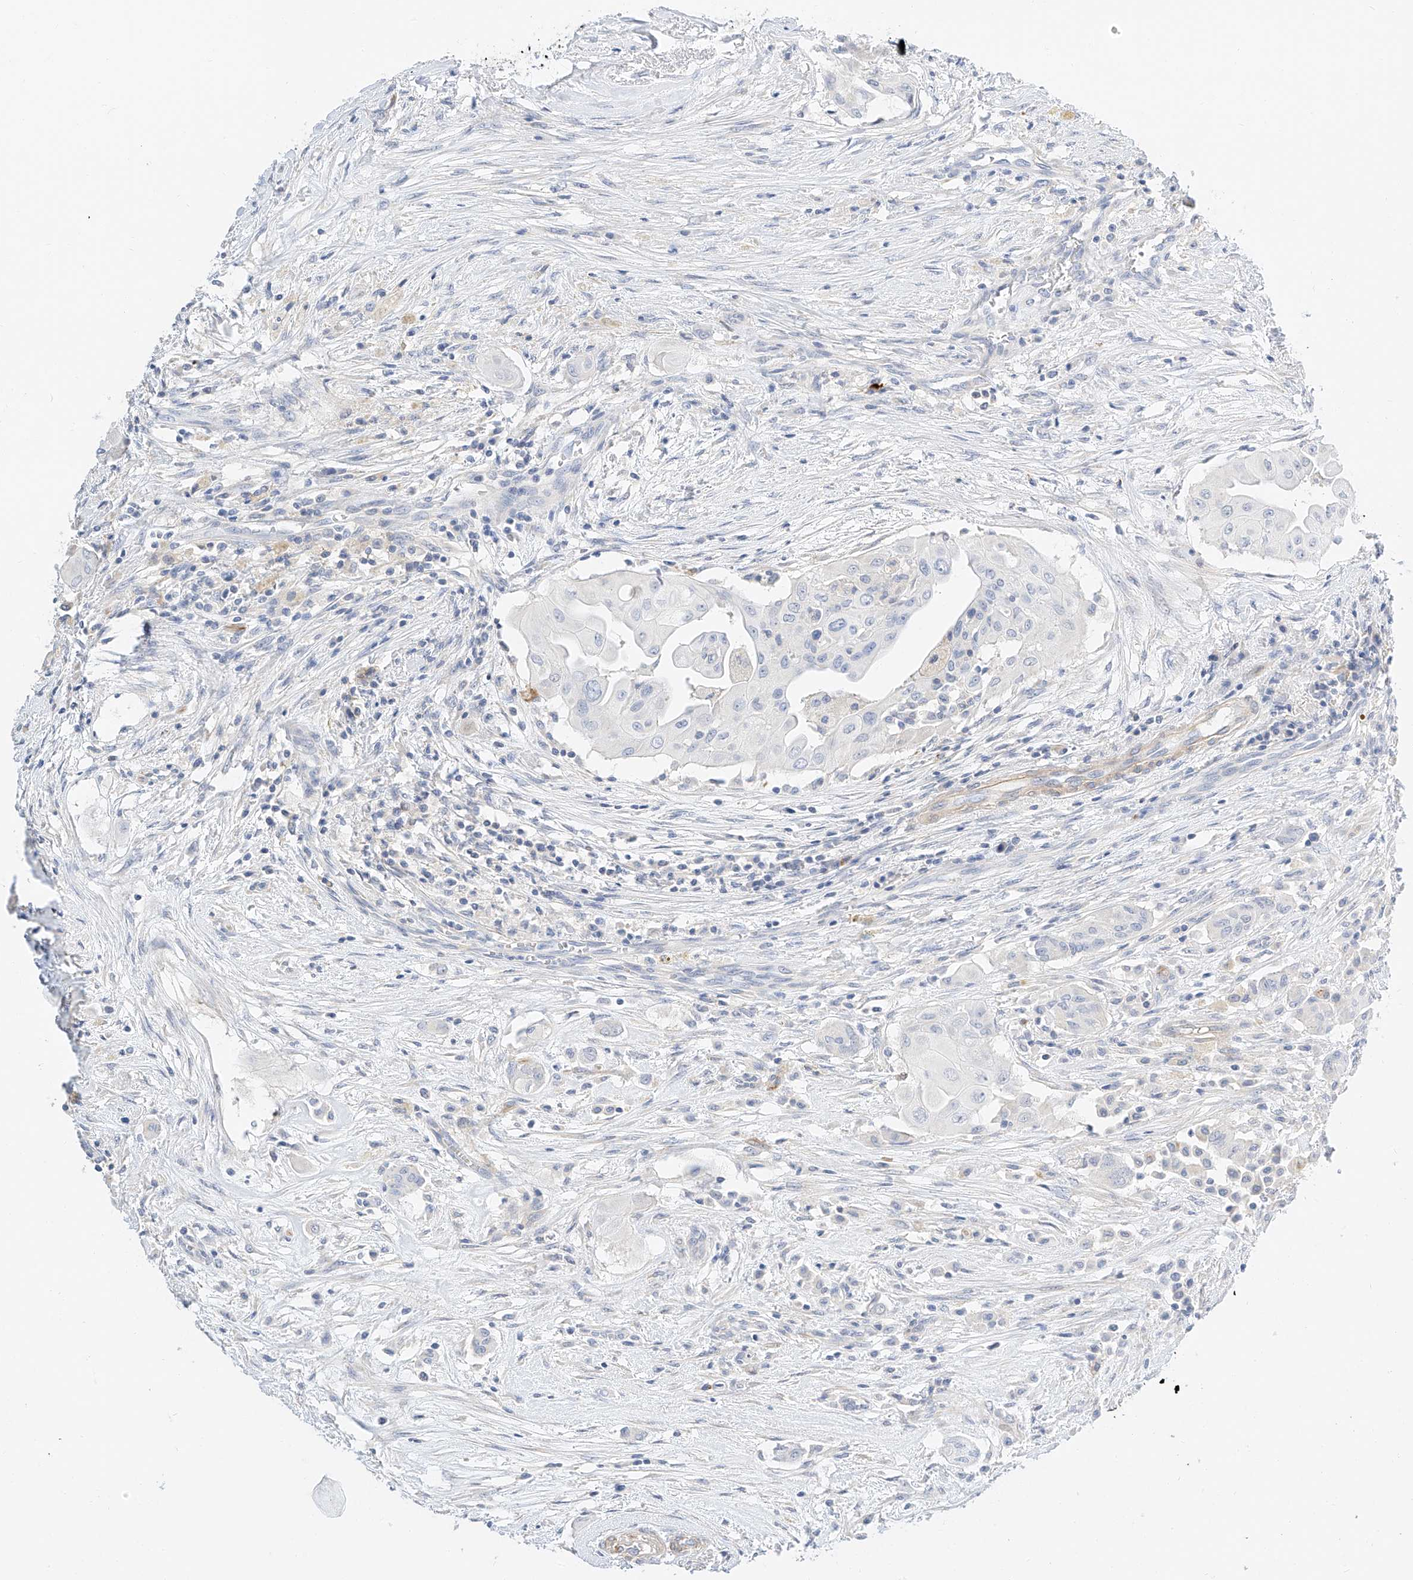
{"staining": {"intensity": "negative", "quantity": "none", "location": "none"}, "tissue": "thyroid cancer", "cell_type": "Tumor cells", "image_type": "cancer", "snomed": [{"axis": "morphology", "description": "Papillary adenocarcinoma, NOS"}, {"axis": "topography", "description": "Thyroid gland"}], "caption": "Papillary adenocarcinoma (thyroid) was stained to show a protein in brown. There is no significant staining in tumor cells.", "gene": "CDCP2", "patient": {"sex": "female", "age": 59}}